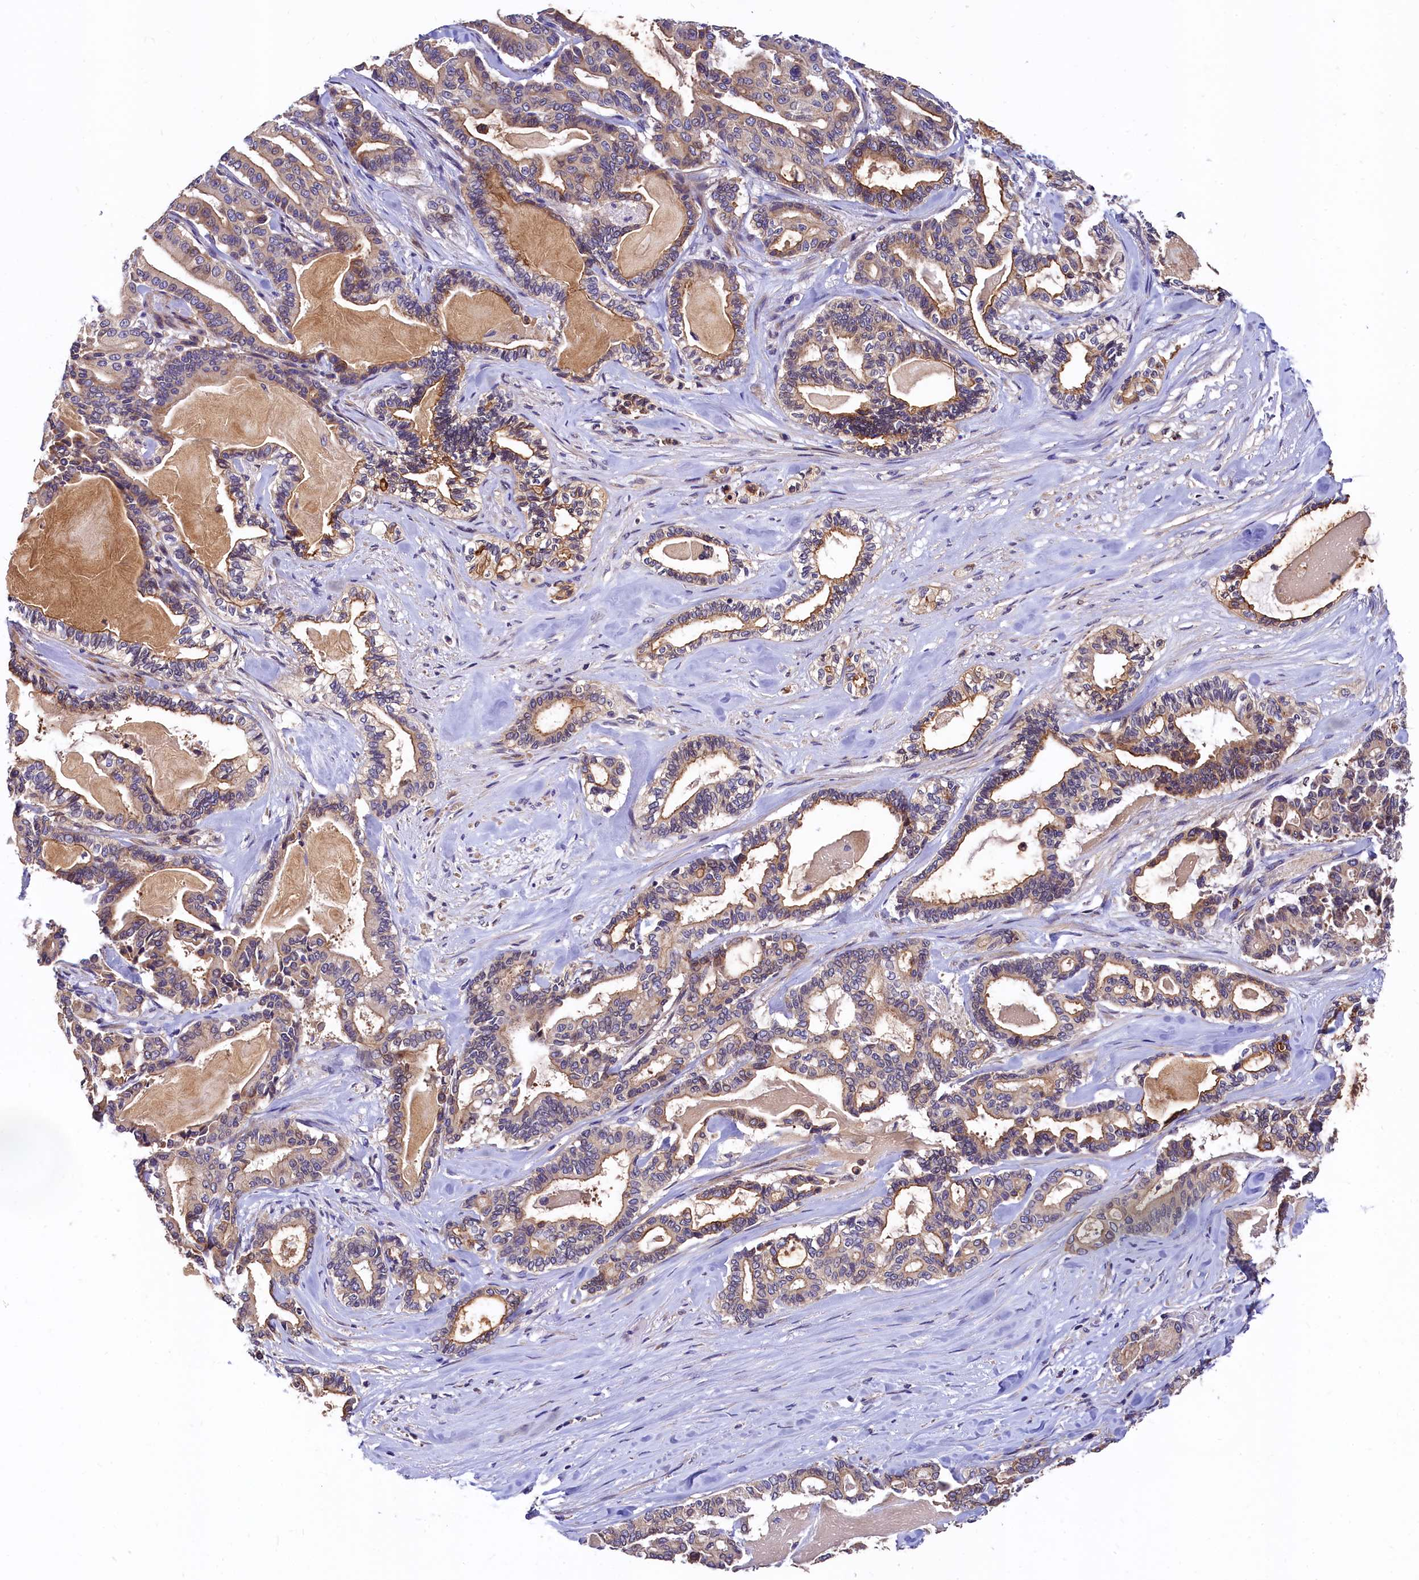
{"staining": {"intensity": "weak", "quantity": "25%-75%", "location": "cytoplasmic/membranous"}, "tissue": "pancreatic cancer", "cell_type": "Tumor cells", "image_type": "cancer", "snomed": [{"axis": "morphology", "description": "Adenocarcinoma, NOS"}, {"axis": "topography", "description": "Pancreas"}], "caption": "High-power microscopy captured an immunohistochemistry photomicrograph of pancreatic adenocarcinoma, revealing weak cytoplasmic/membranous expression in about 25%-75% of tumor cells.", "gene": "EPS8L2", "patient": {"sex": "male", "age": 63}}